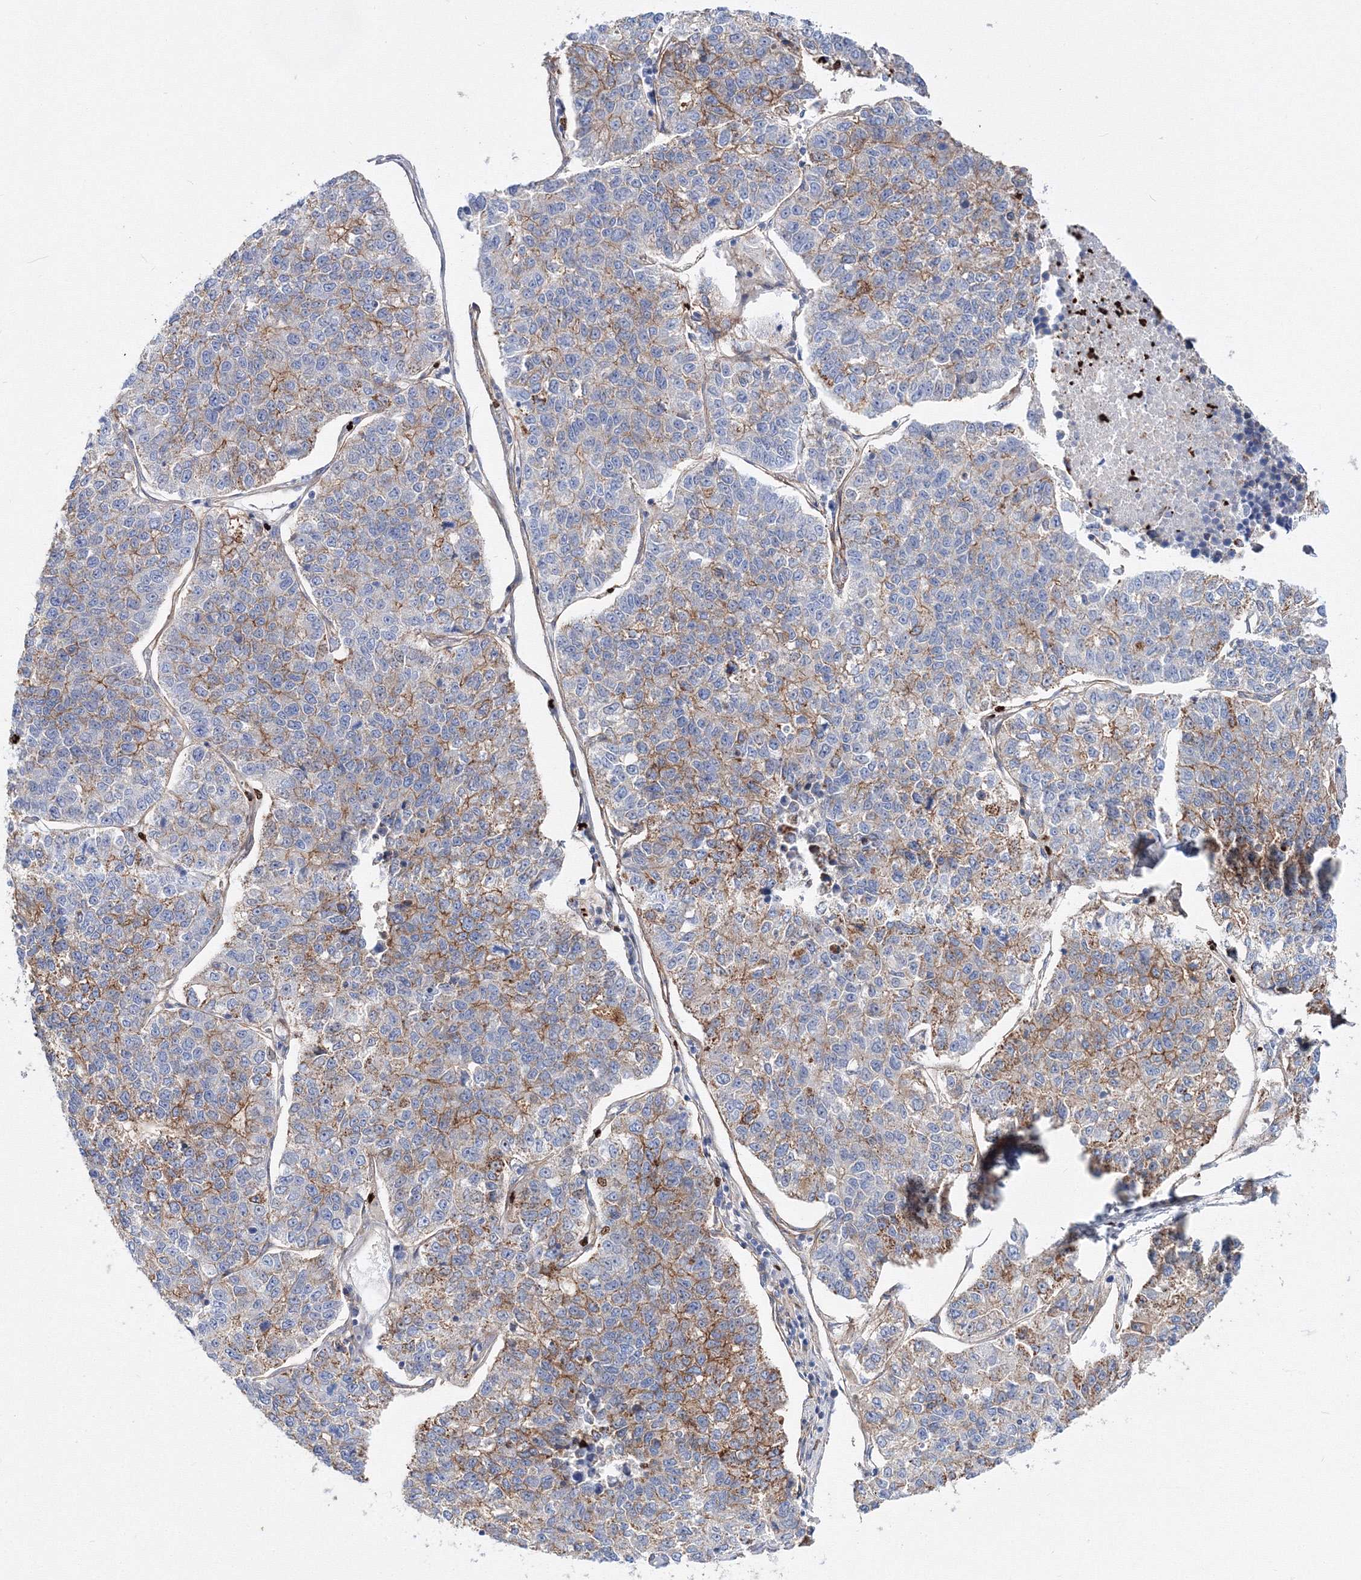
{"staining": {"intensity": "moderate", "quantity": "25%-75%", "location": "cytoplasmic/membranous"}, "tissue": "lung cancer", "cell_type": "Tumor cells", "image_type": "cancer", "snomed": [{"axis": "morphology", "description": "Adenocarcinoma, NOS"}, {"axis": "topography", "description": "Lung"}], "caption": "Brown immunohistochemical staining in human lung cancer exhibits moderate cytoplasmic/membranous positivity in about 25%-75% of tumor cells.", "gene": "C11orf52", "patient": {"sex": "male", "age": 49}}